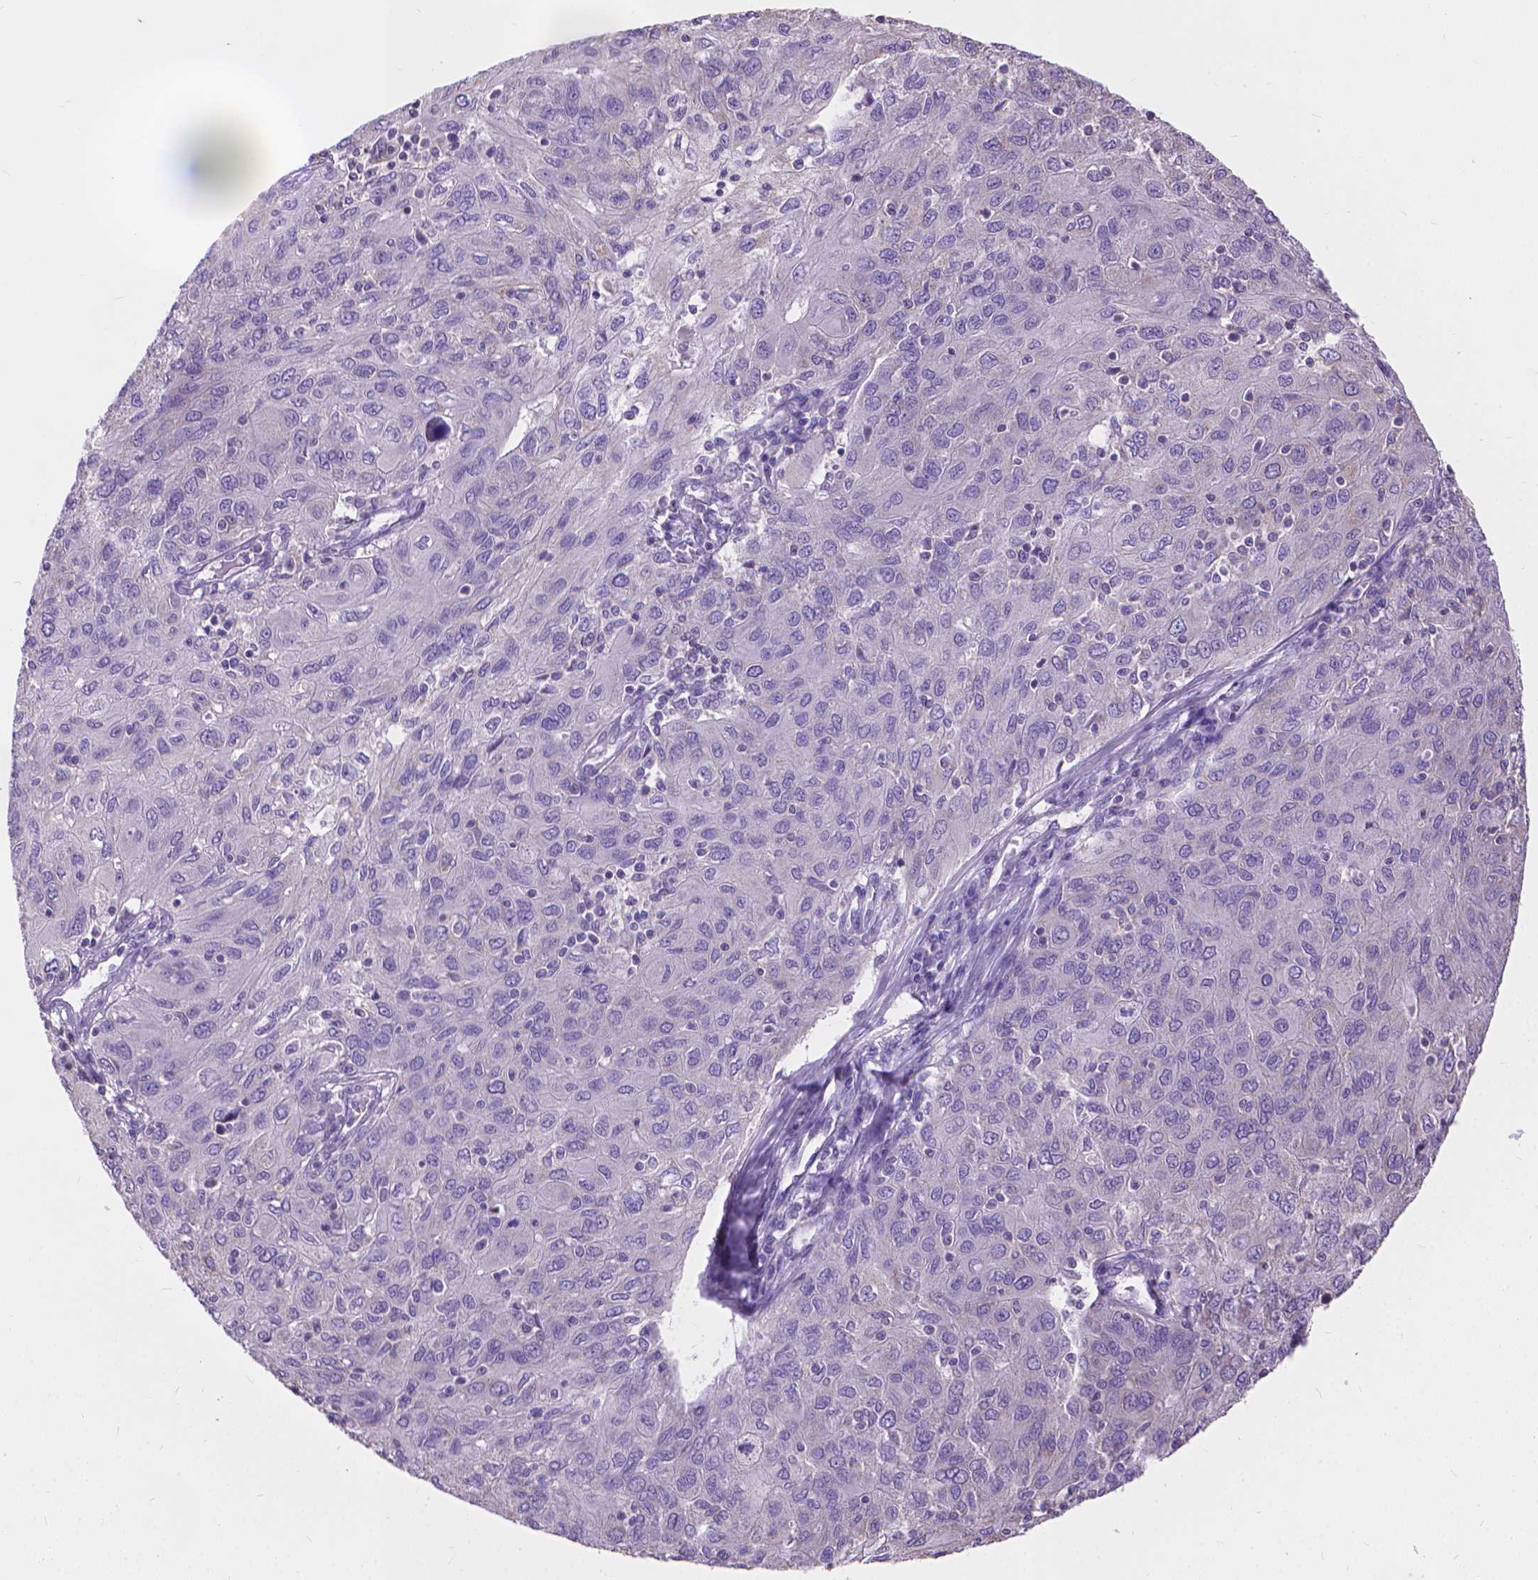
{"staining": {"intensity": "negative", "quantity": "none", "location": "none"}, "tissue": "ovarian cancer", "cell_type": "Tumor cells", "image_type": "cancer", "snomed": [{"axis": "morphology", "description": "Carcinoma, endometroid"}, {"axis": "topography", "description": "Ovary"}], "caption": "Immunohistochemical staining of human ovarian cancer (endometroid carcinoma) demonstrates no significant staining in tumor cells.", "gene": "SYN1", "patient": {"sex": "female", "age": 50}}